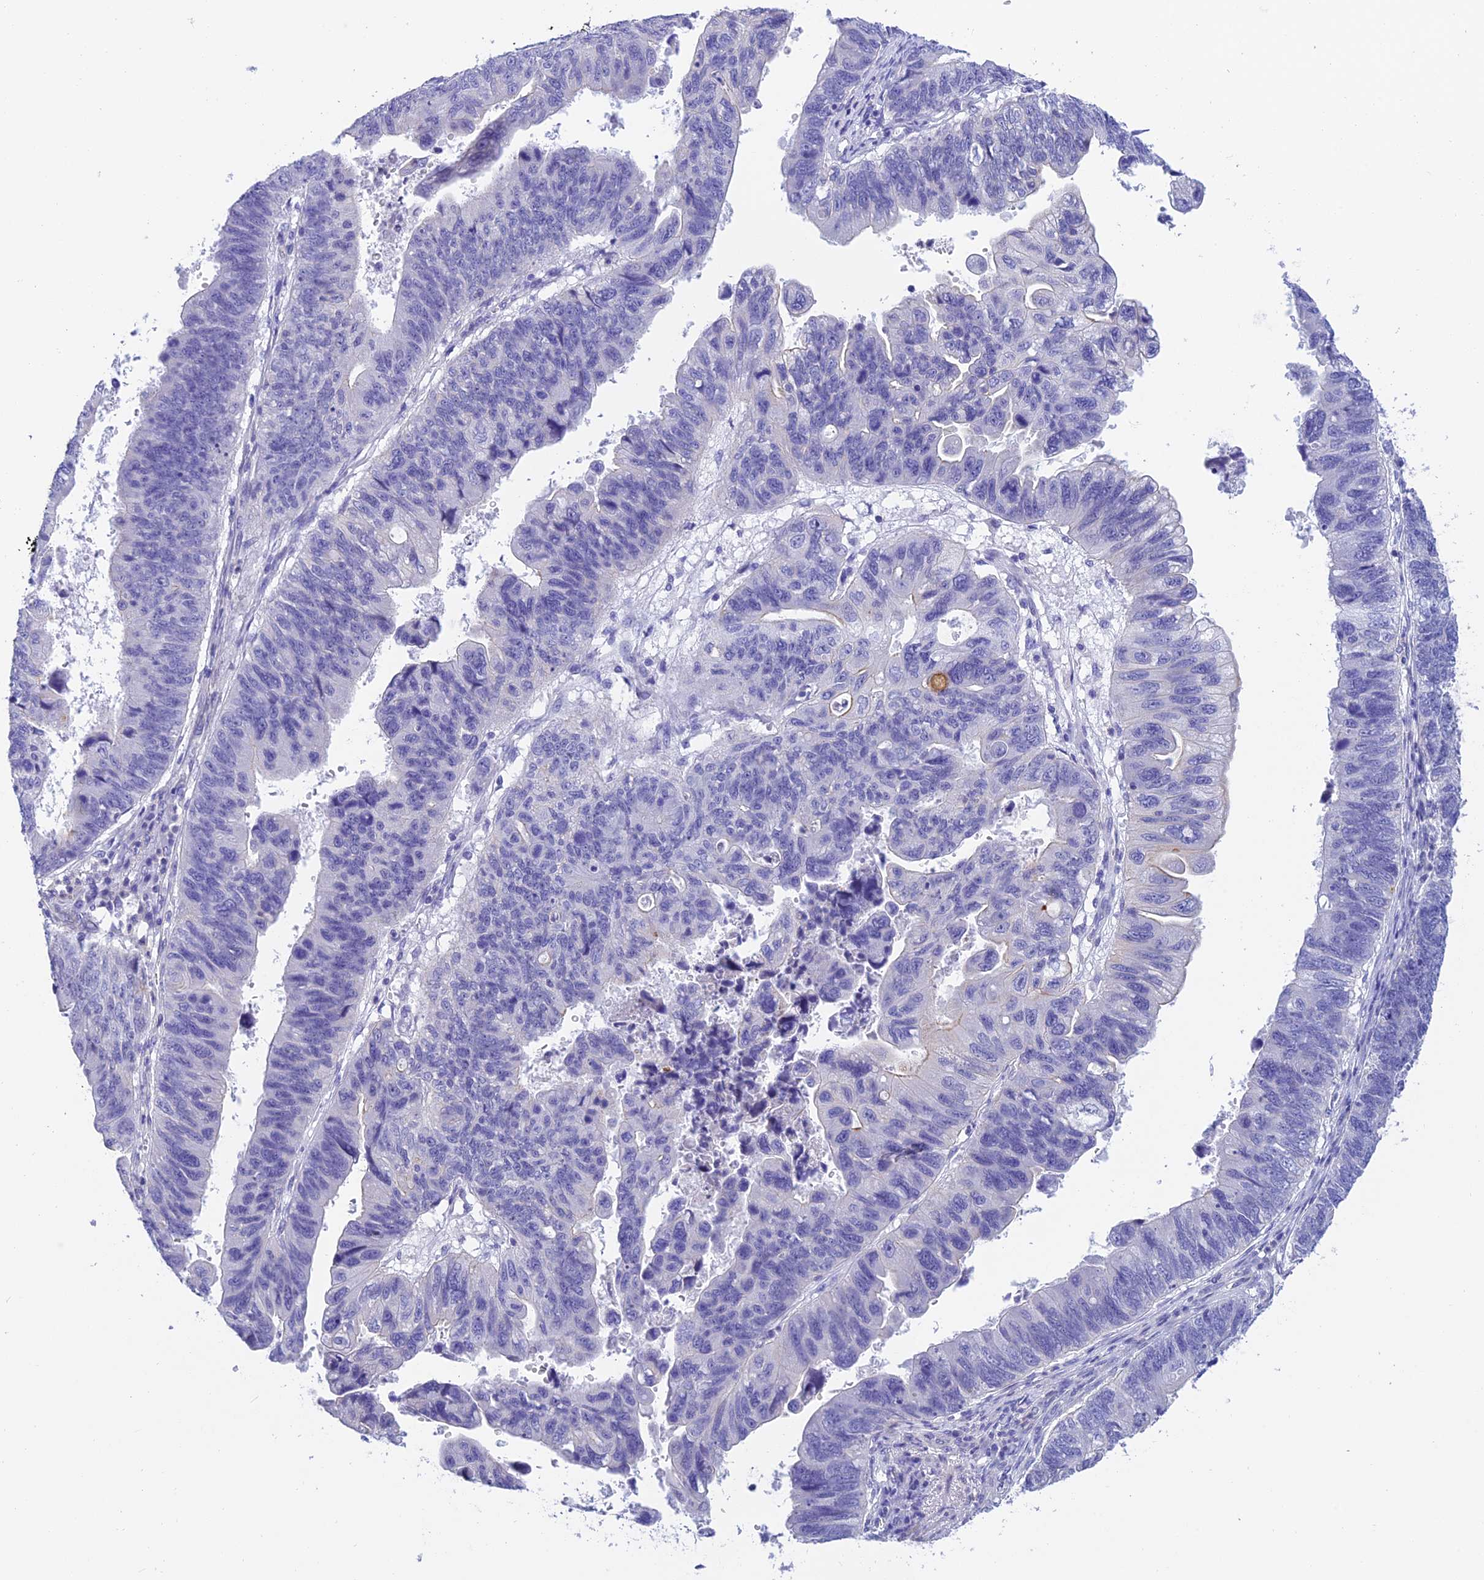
{"staining": {"intensity": "negative", "quantity": "none", "location": "none"}, "tissue": "stomach cancer", "cell_type": "Tumor cells", "image_type": "cancer", "snomed": [{"axis": "morphology", "description": "Adenocarcinoma, NOS"}, {"axis": "topography", "description": "Stomach"}], "caption": "High magnification brightfield microscopy of stomach cancer (adenocarcinoma) stained with DAB (3,3'-diaminobenzidine) (brown) and counterstained with hematoxylin (blue): tumor cells show no significant expression. The staining was performed using DAB (3,3'-diaminobenzidine) to visualize the protein expression in brown, while the nuclei were stained in blue with hematoxylin (Magnification: 20x).", "gene": "C17orf67", "patient": {"sex": "male", "age": 59}}